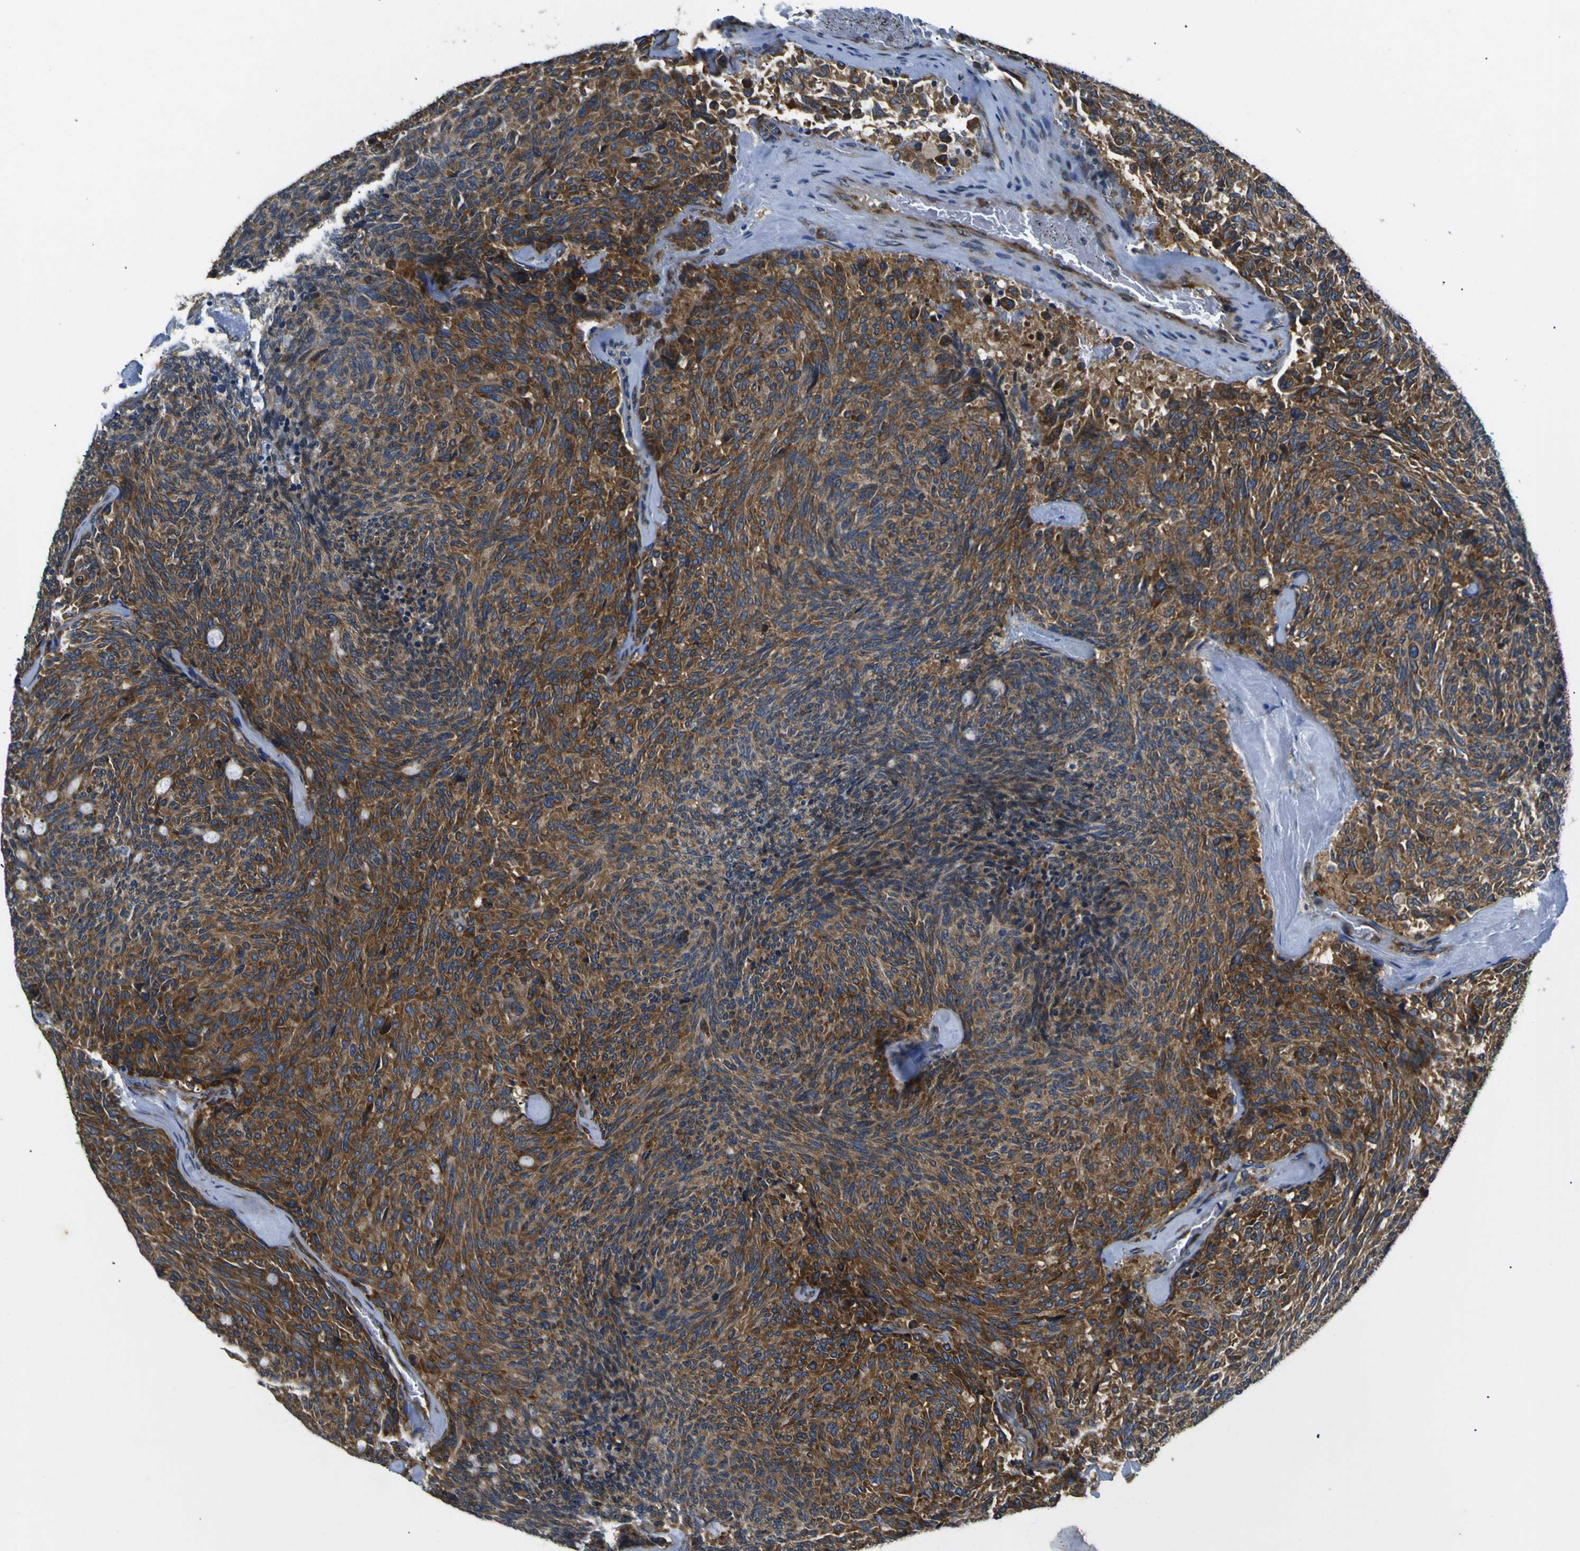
{"staining": {"intensity": "strong", "quantity": ">75%", "location": "cytoplasmic/membranous"}, "tissue": "carcinoid", "cell_type": "Tumor cells", "image_type": "cancer", "snomed": [{"axis": "morphology", "description": "Carcinoid, malignant, NOS"}, {"axis": "topography", "description": "Pancreas"}], "caption": "Carcinoid (malignant) stained with immunohistochemistry (IHC) displays strong cytoplasmic/membranous expression in approximately >75% of tumor cells. The protein is shown in brown color, while the nuclei are stained blue.", "gene": "RPSA", "patient": {"sex": "female", "age": 54}}